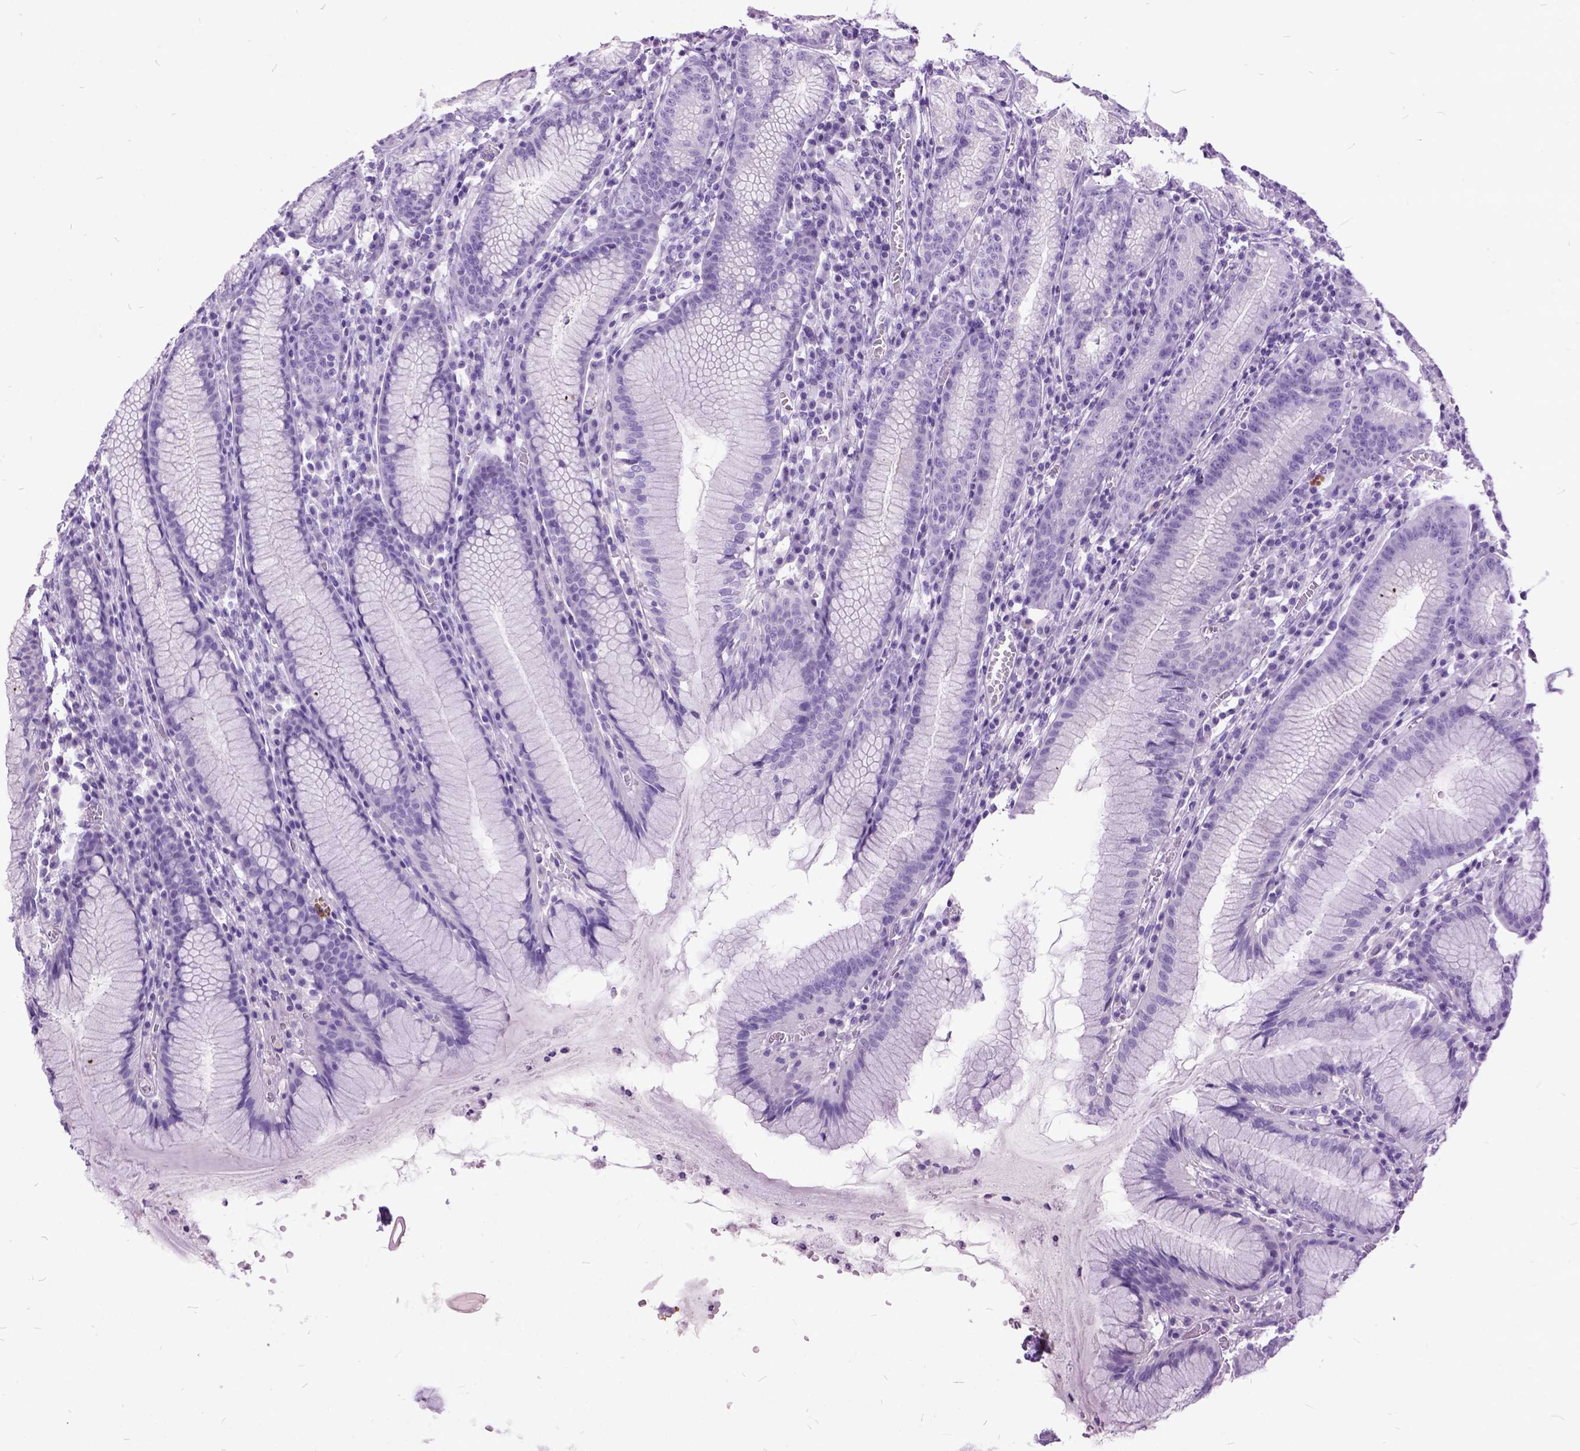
{"staining": {"intensity": "negative", "quantity": "none", "location": "none"}, "tissue": "stomach", "cell_type": "Glandular cells", "image_type": "normal", "snomed": [{"axis": "morphology", "description": "Normal tissue, NOS"}, {"axis": "topography", "description": "Stomach"}], "caption": "High power microscopy image of an IHC histopathology image of benign stomach, revealing no significant staining in glandular cells.", "gene": "MME", "patient": {"sex": "male", "age": 55}}